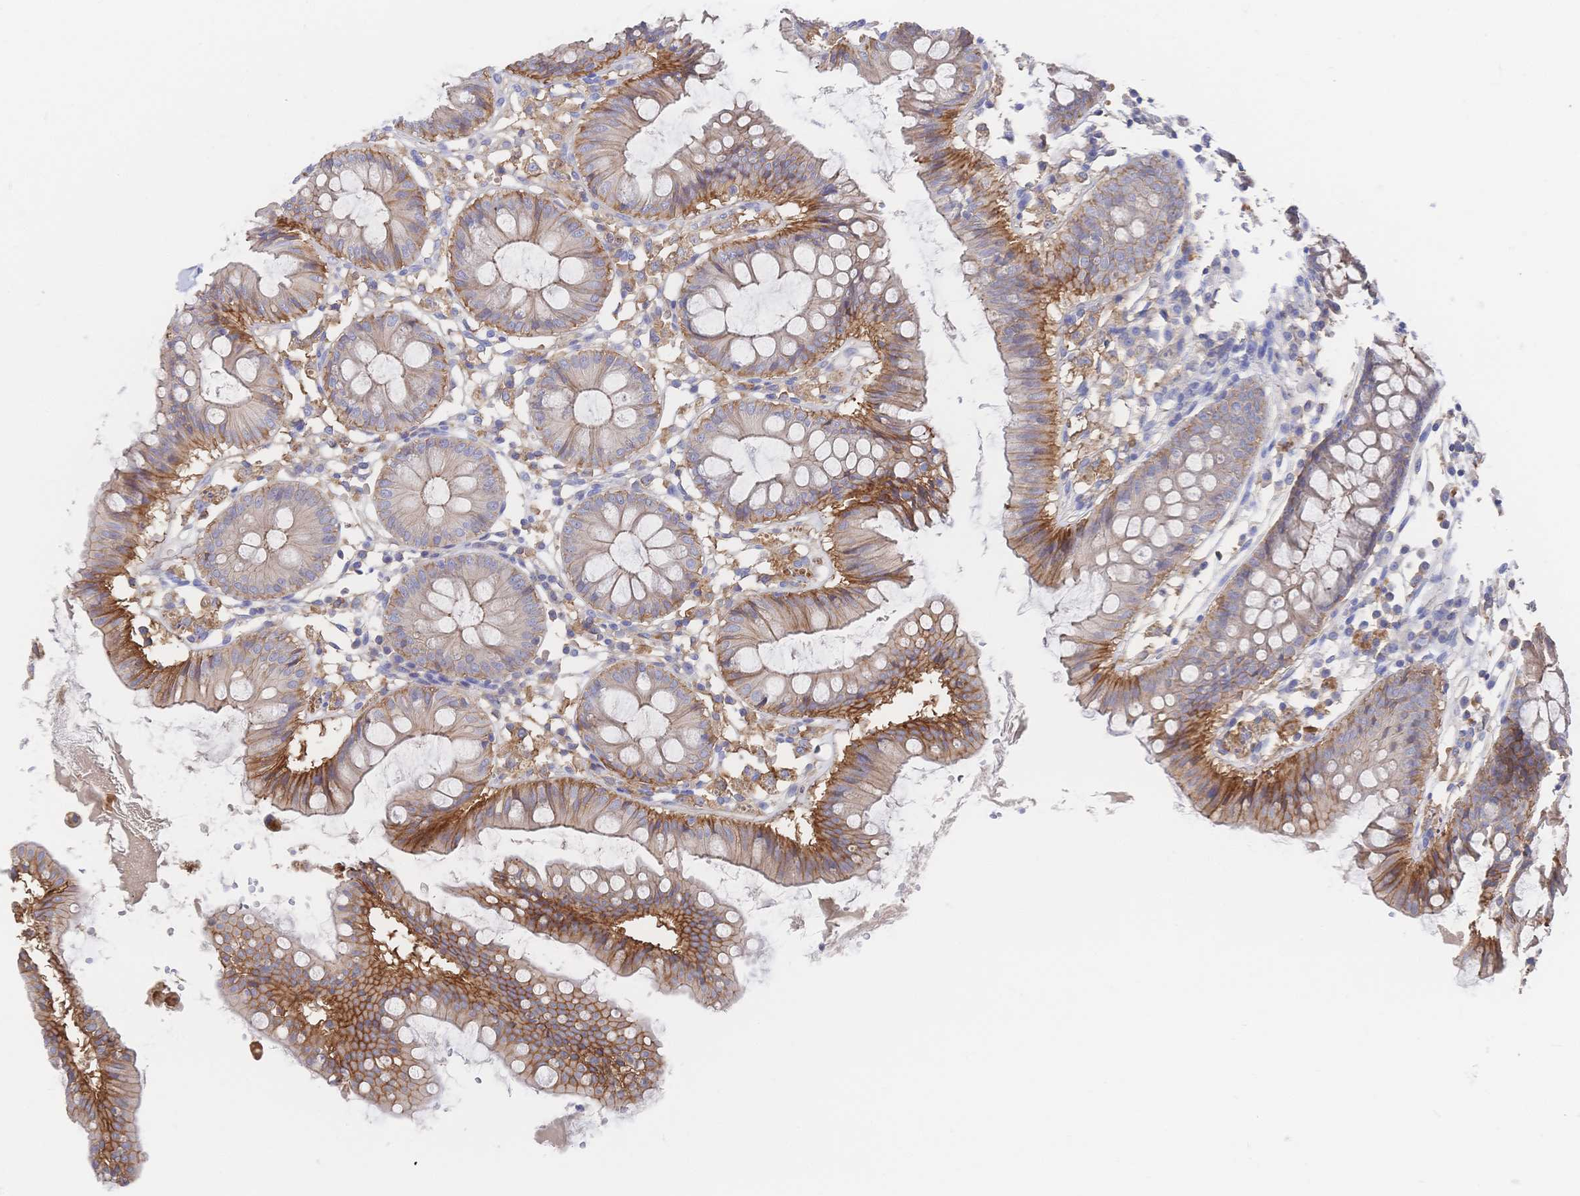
{"staining": {"intensity": "negative", "quantity": "none", "location": "none"}, "tissue": "colon", "cell_type": "Endothelial cells", "image_type": "normal", "snomed": [{"axis": "morphology", "description": "Normal tissue, NOS"}, {"axis": "topography", "description": "Colon"}], "caption": "Image shows no significant protein staining in endothelial cells of unremarkable colon. (Immunohistochemistry, brightfield microscopy, high magnification).", "gene": "F11R", "patient": {"sex": "female", "age": 84}}